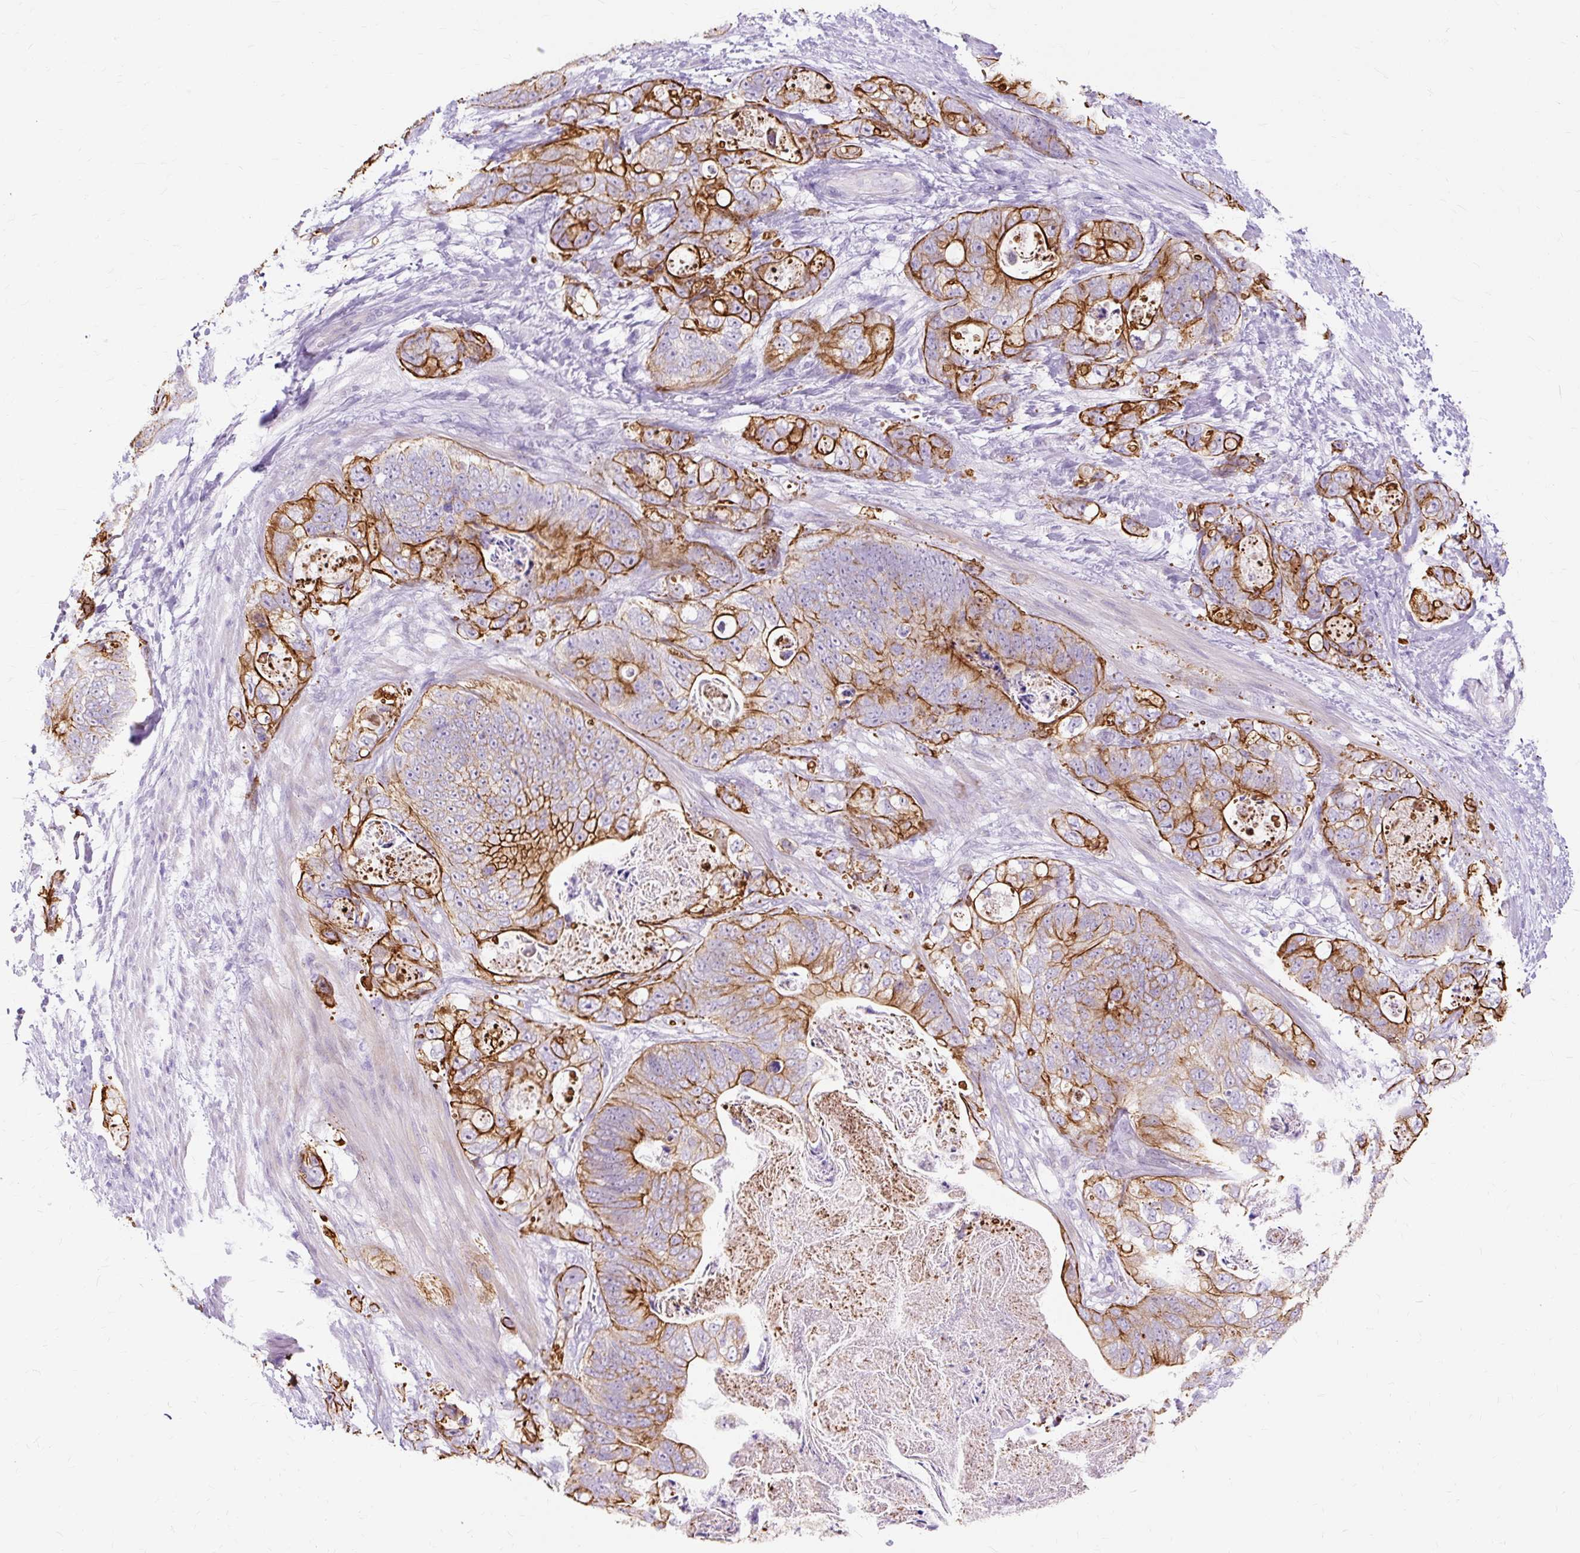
{"staining": {"intensity": "strong", "quantity": "25%-75%", "location": "cytoplasmic/membranous"}, "tissue": "stomach cancer", "cell_type": "Tumor cells", "image_type": "cancer", "snomed": [{"axis": "morphology", "description": "Normal tissue, NOS"}, {"axis": "morphology", "description": "Adenocarcinoma, NOS"}, {"axis": "topography", "description": "Stomach"}], "caption": "This micrograph demonstrates immunohistochemistry staining of human stomach cancer, with high strong cytoplasmic/membranous expression in approximately 25%-75% of tumor cells.", "gene": "DCTN4", "patient": {"sex": "female", "age": 89}}